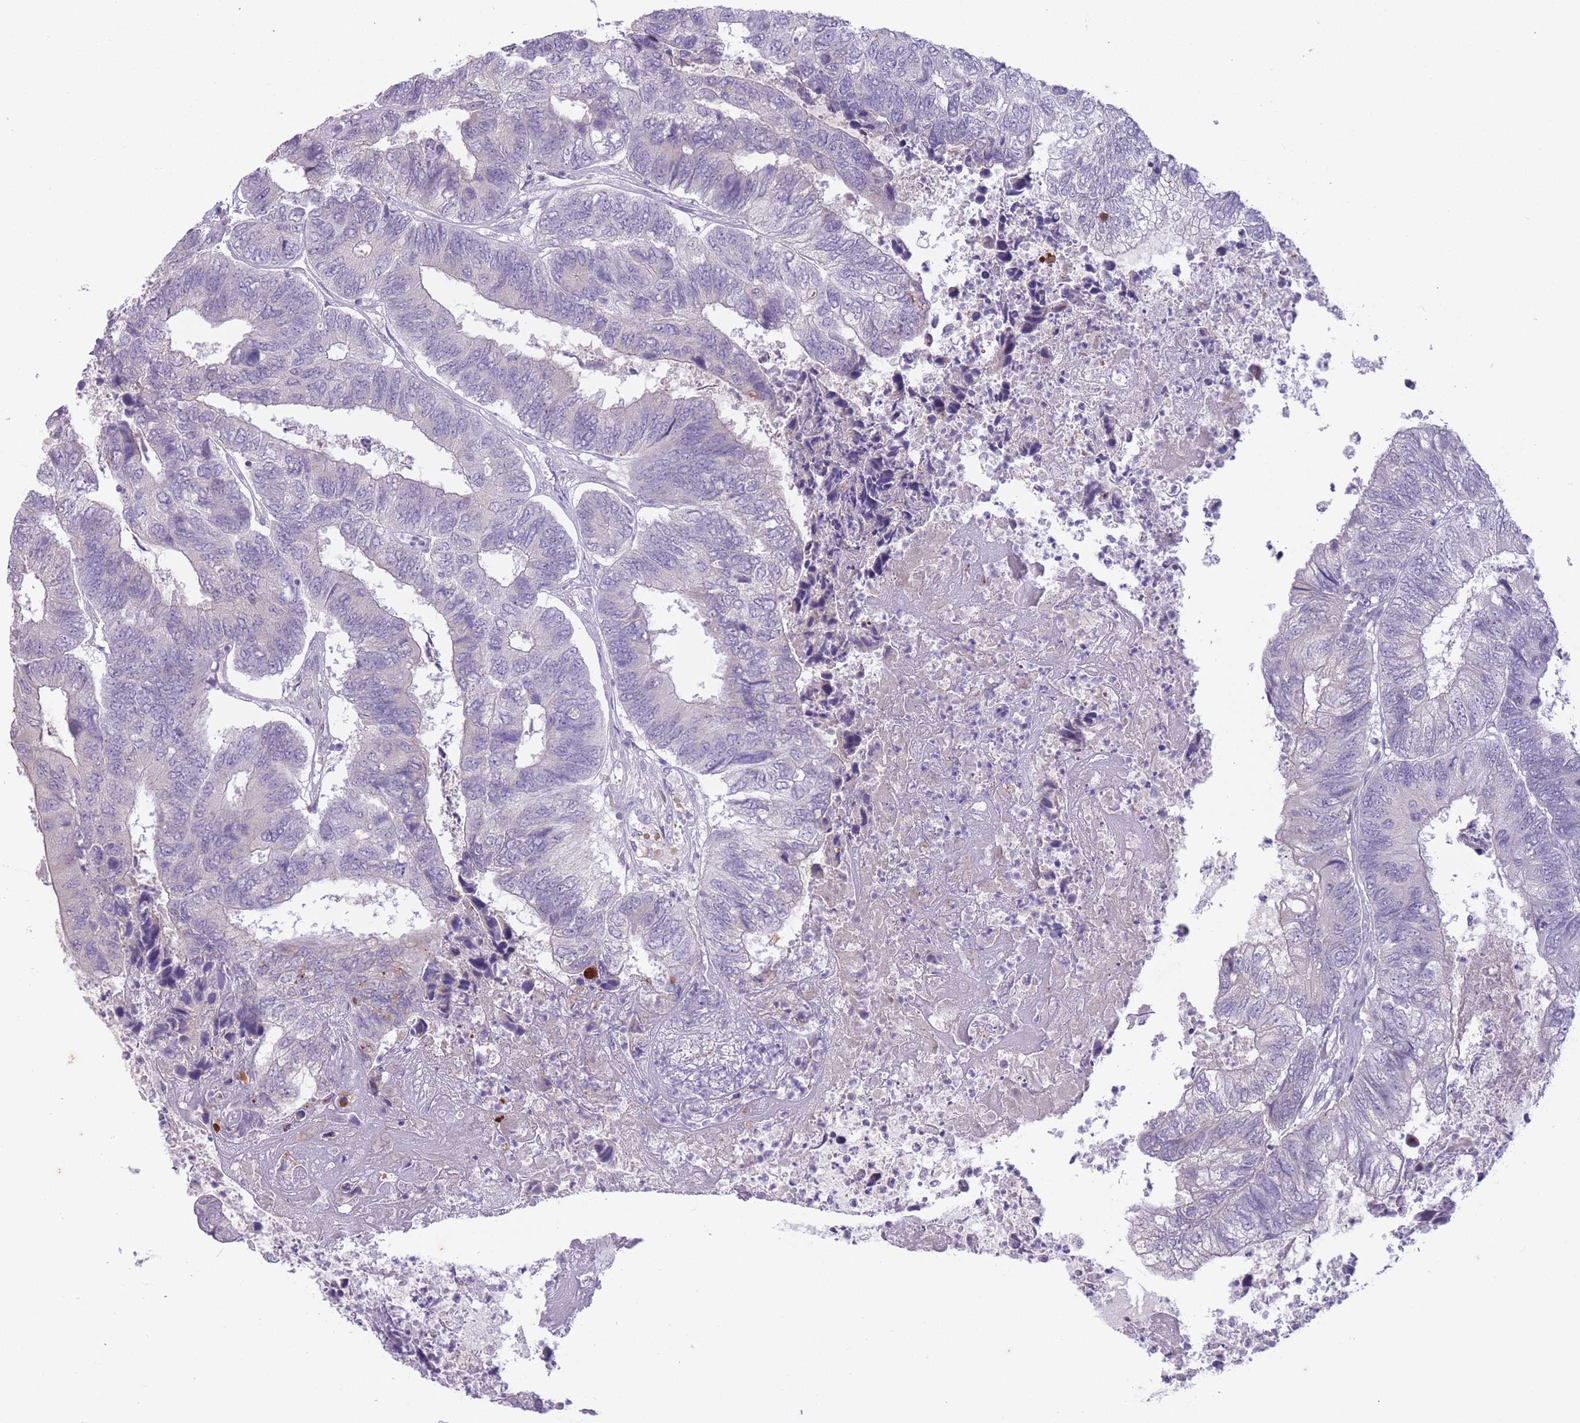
{"staining": {"intensity": "negative", "quantity": "none", "location": "none"}, "tissue": "colorectal cancer", "cell_type": "Tumor cells", "image_type": "cancer", "snomed": [{"axis": "morphology", "description": "Adenocarcinoma, NOS"}, {"axis": "topography", "description": "Colon"}], "caption": "The immunohistochemistry (IHC) photomicrograph has no significant expression in tumor cells of colorectal cancer tissue.", "gene": "ARPIN", "patient": {"sex": "female", "age": 67}}